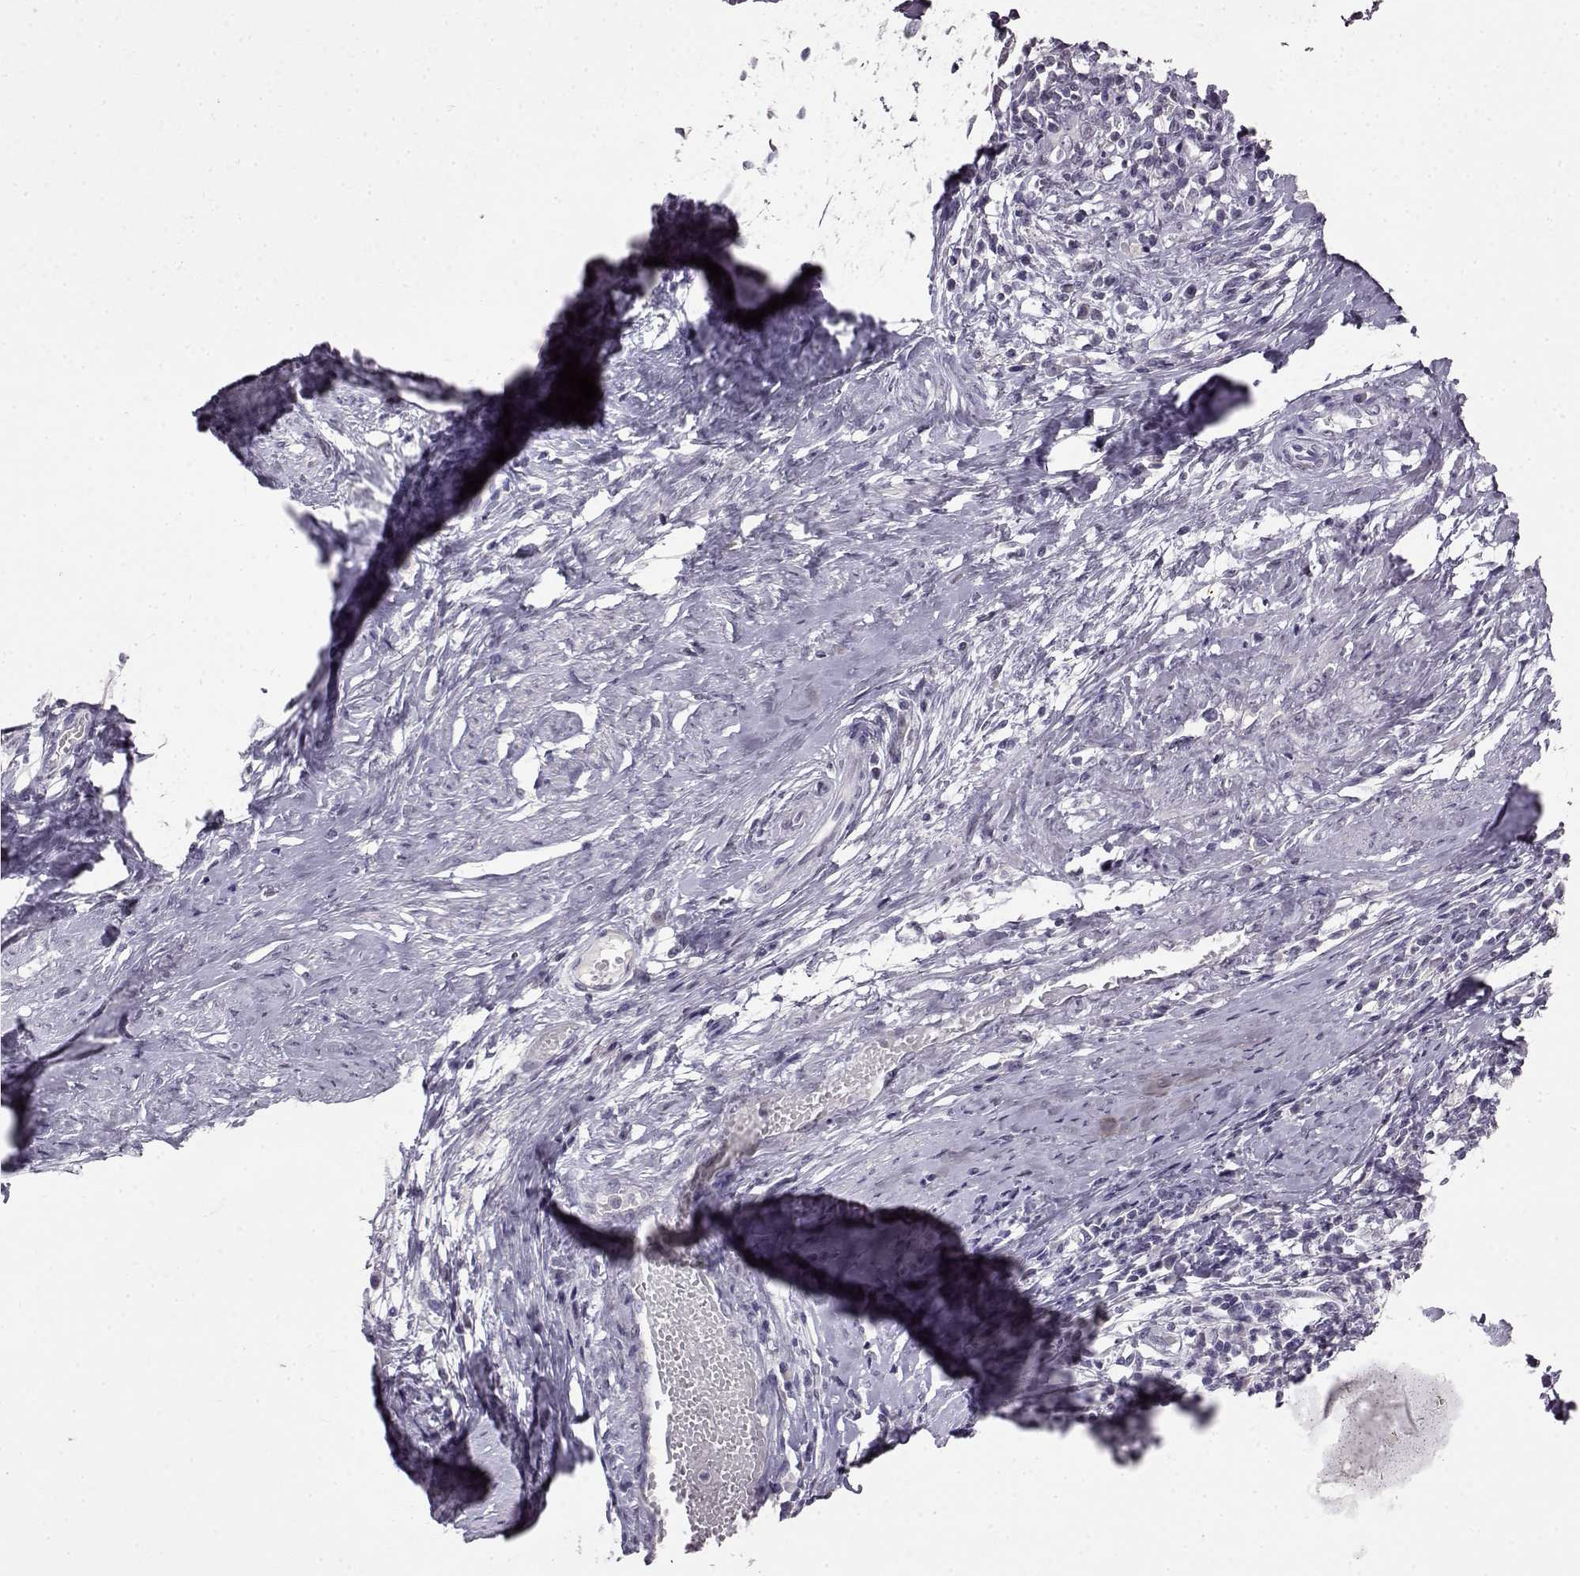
{"staining": {"intensity": "negative", "quantity": "none", "location": "none"}, "tissue": "cervical cancer", "cell_type": "Tumor cells", "image_type": "cancer", "snomed": [{"axis": "morphology", "description": "Squamous cell carcinoma, NOS"}, {"axis": "topography", "description": "Cervix"}], "caption": "IHC histopathology image of neoplastic tissue: cervical cancer stained with DAB (3,3'-diaminobenzidine) displays no significant protein expression in tumor cells.", "gene": "LHB", "patient": {"sex": "female", "age": 46}}